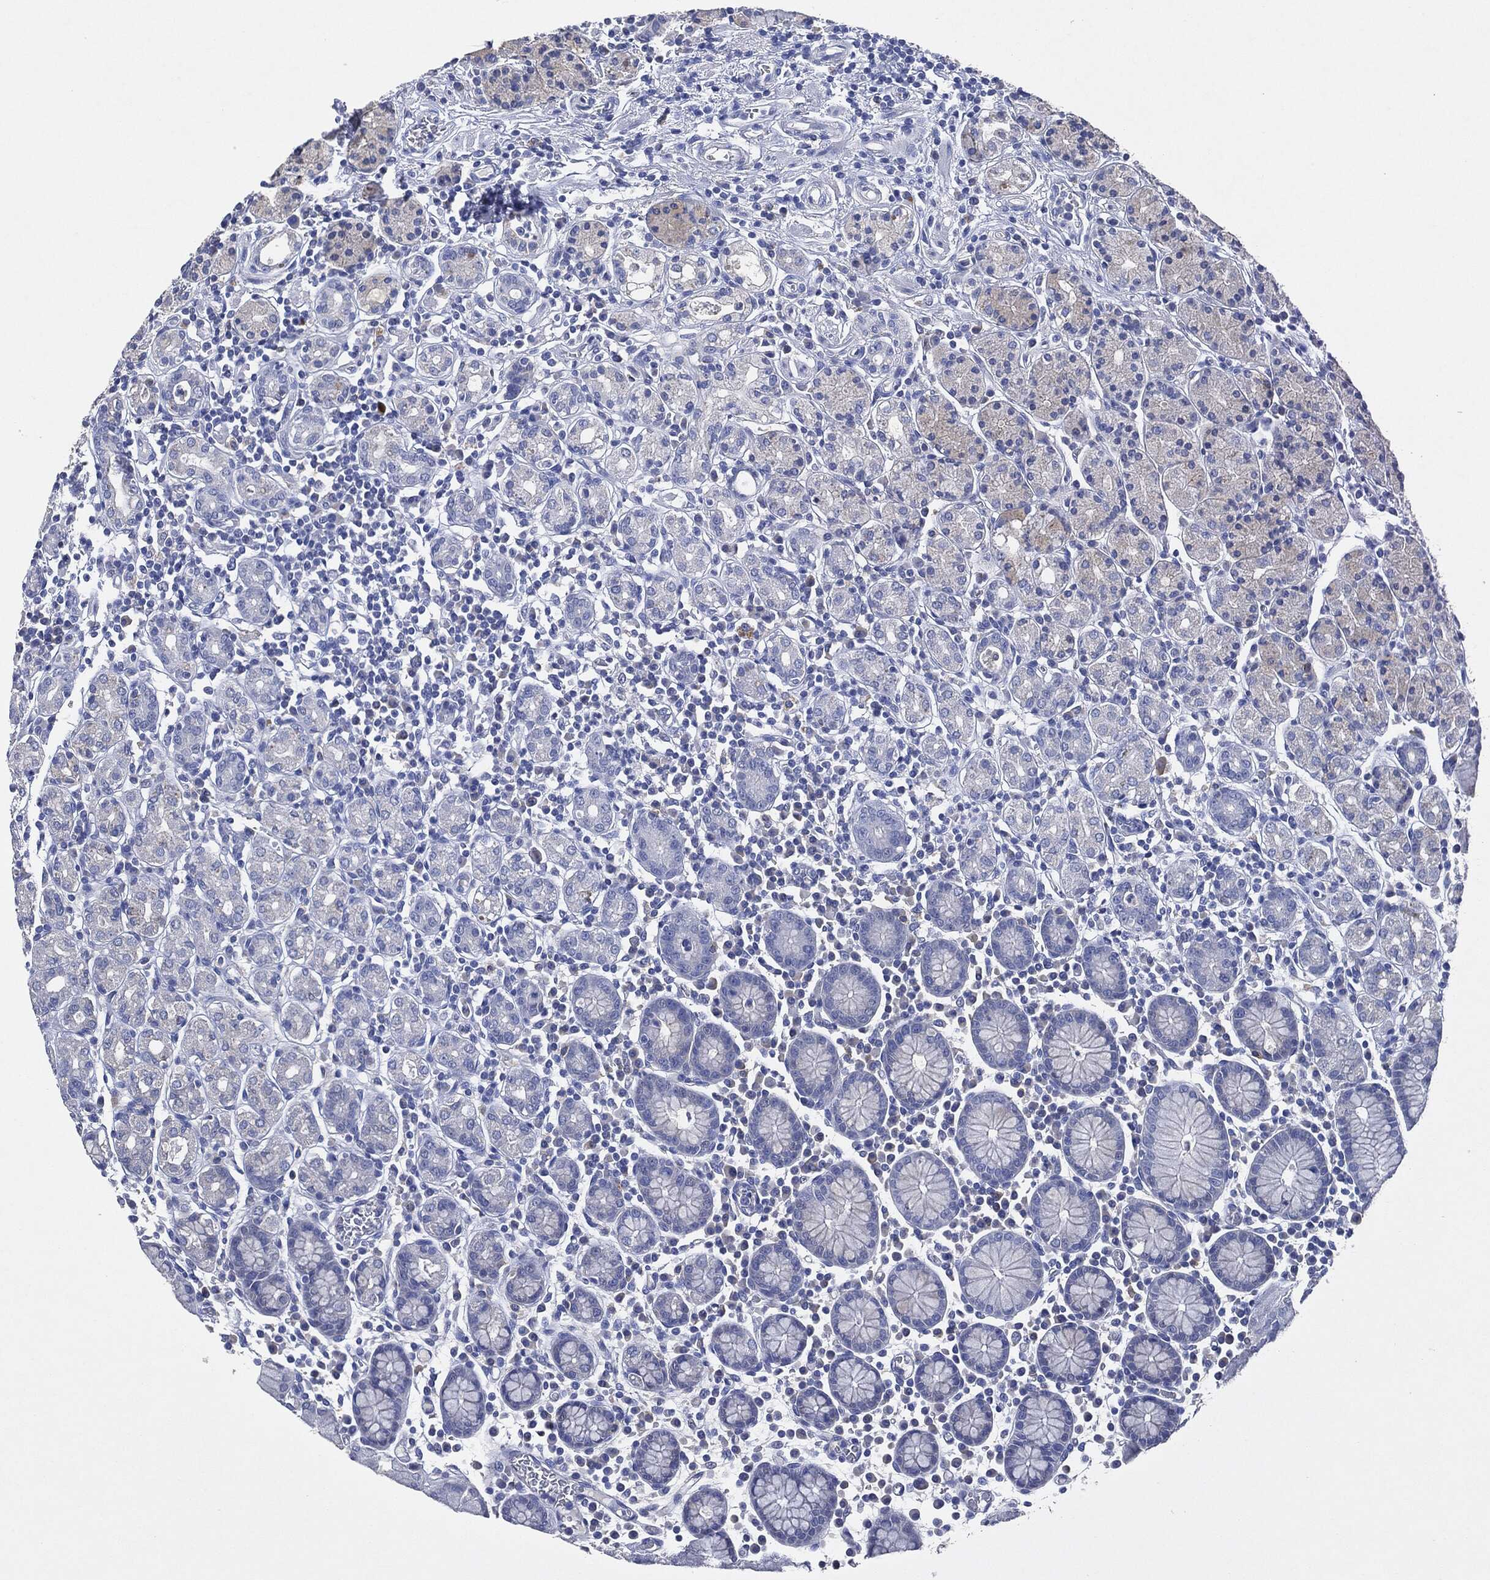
{"staining": {"intensity": "negative", "quantity": "none", "location": "none"}, "tissue": "stomach", "cell_type": "Glandular cells", "image_type": "normal", "snomed": [{"axis": "morphology", "description": "Normal tissue, NOS"}, {"axis": "topography", "description": "Stomach, upper"}, {"axis": "topography", "description": "Stomach"}], "caption": "This is an IHC photomicrograph of unremarkable human stomach. There is no expression in glandular cells.", "gene": "NTRK1", "patient": {"sex": "male", "age": 62}}